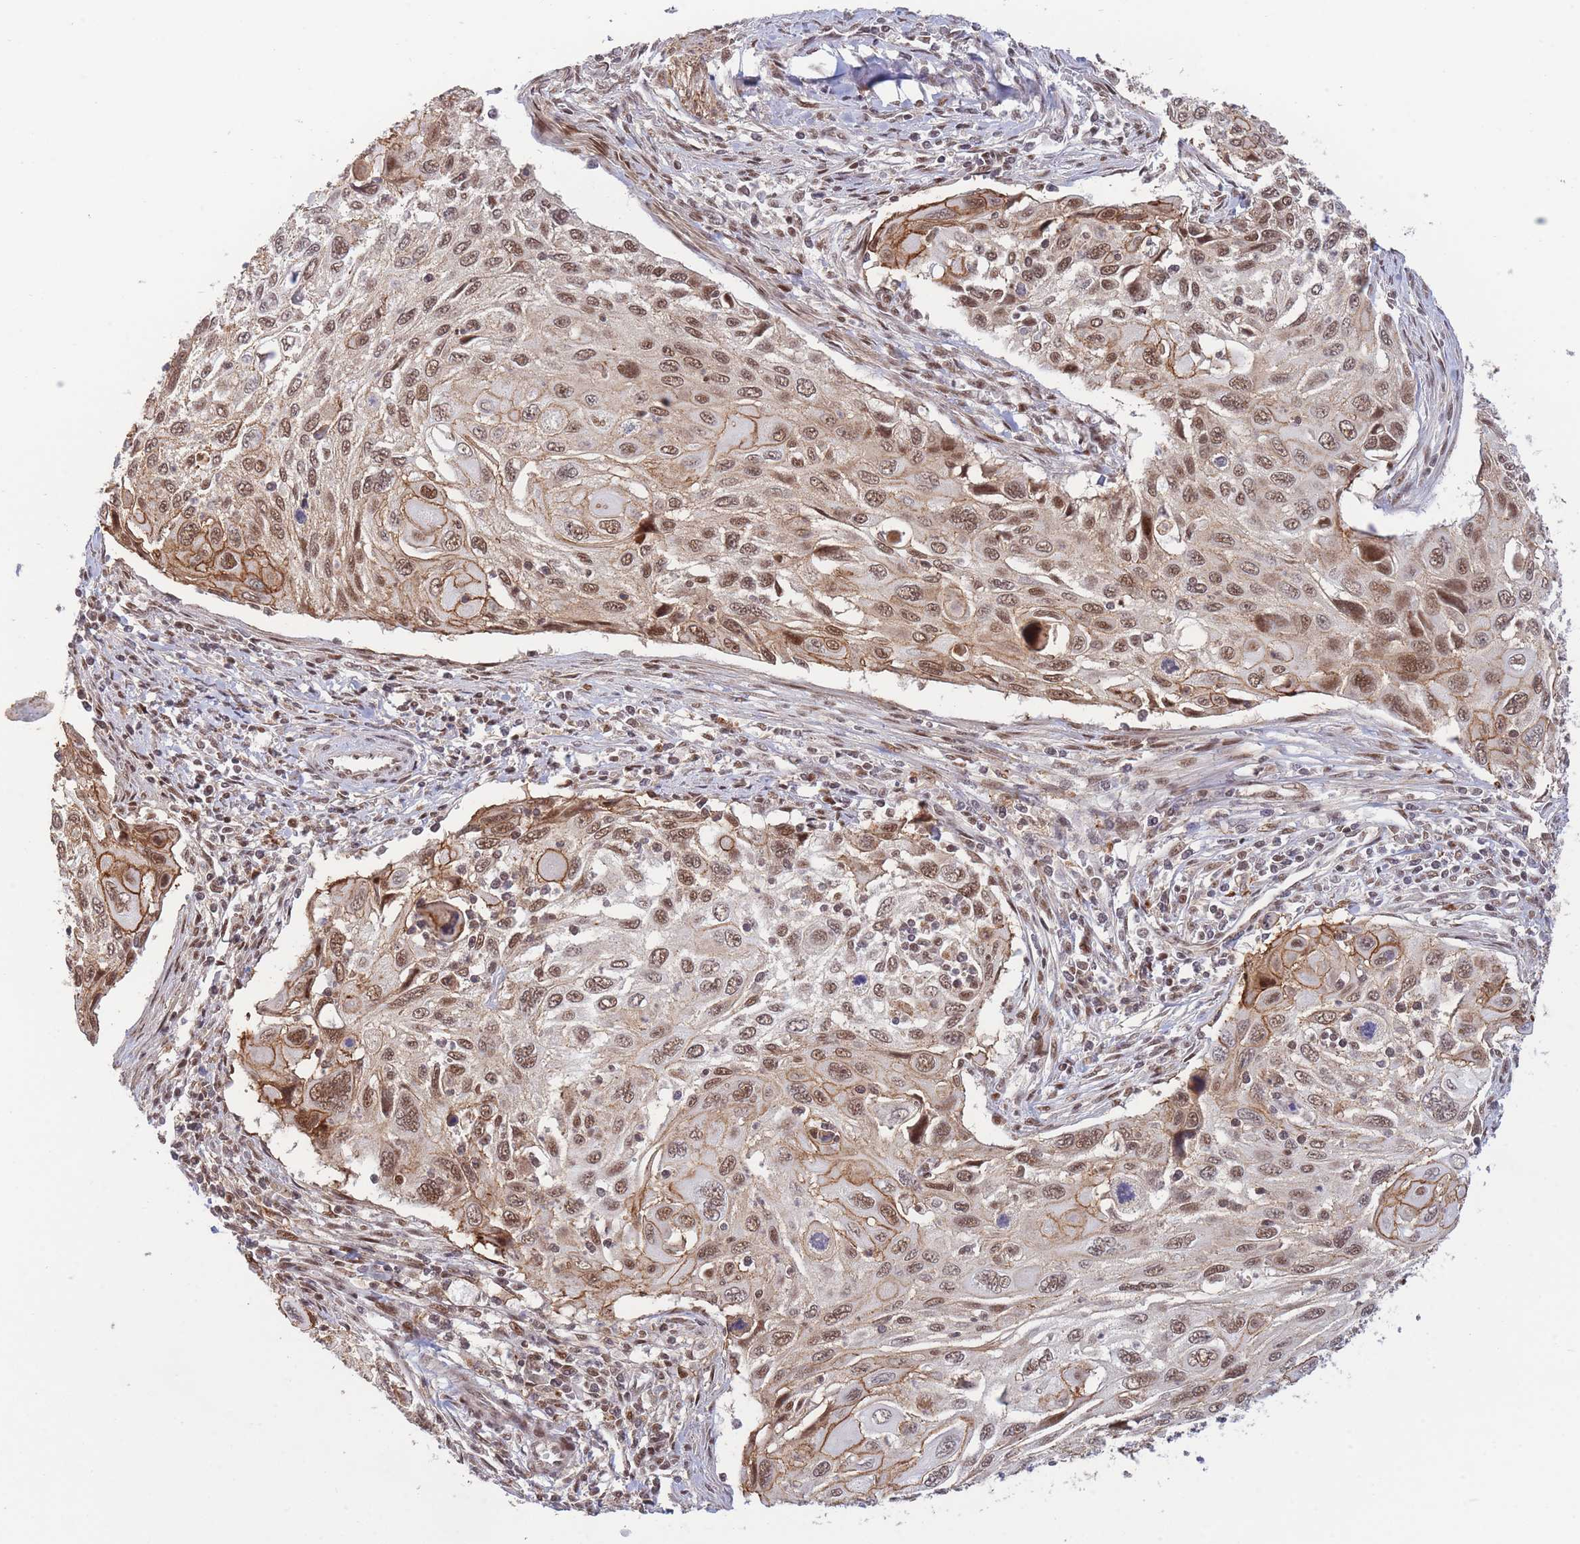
{"staining": {"intensity": "moderate", "quantity": ">75%", "location": "cytoplasmic/membranous,nuclear"}, "tissue": "cervical cancer", "cell_type": "Tumor cells", "image_type": "cancer", "snomed": [{"axis": "morphology", "description": "Squamous cell carcinoma, NOS"}, {"axis": "topography", "description": "Cervix"}], "caption": "Immunohistochemistry (IHC) micrograph of cervical cancer (squamous cell carcinoma) stained for a protein (brown), which exhibits medium levels of moderate cytoplasmic/membranous and nuclear expression in about >75% of tumor cells.", "gene": "BOD1L1", "patient": {"sex": "female", "age": 70}}